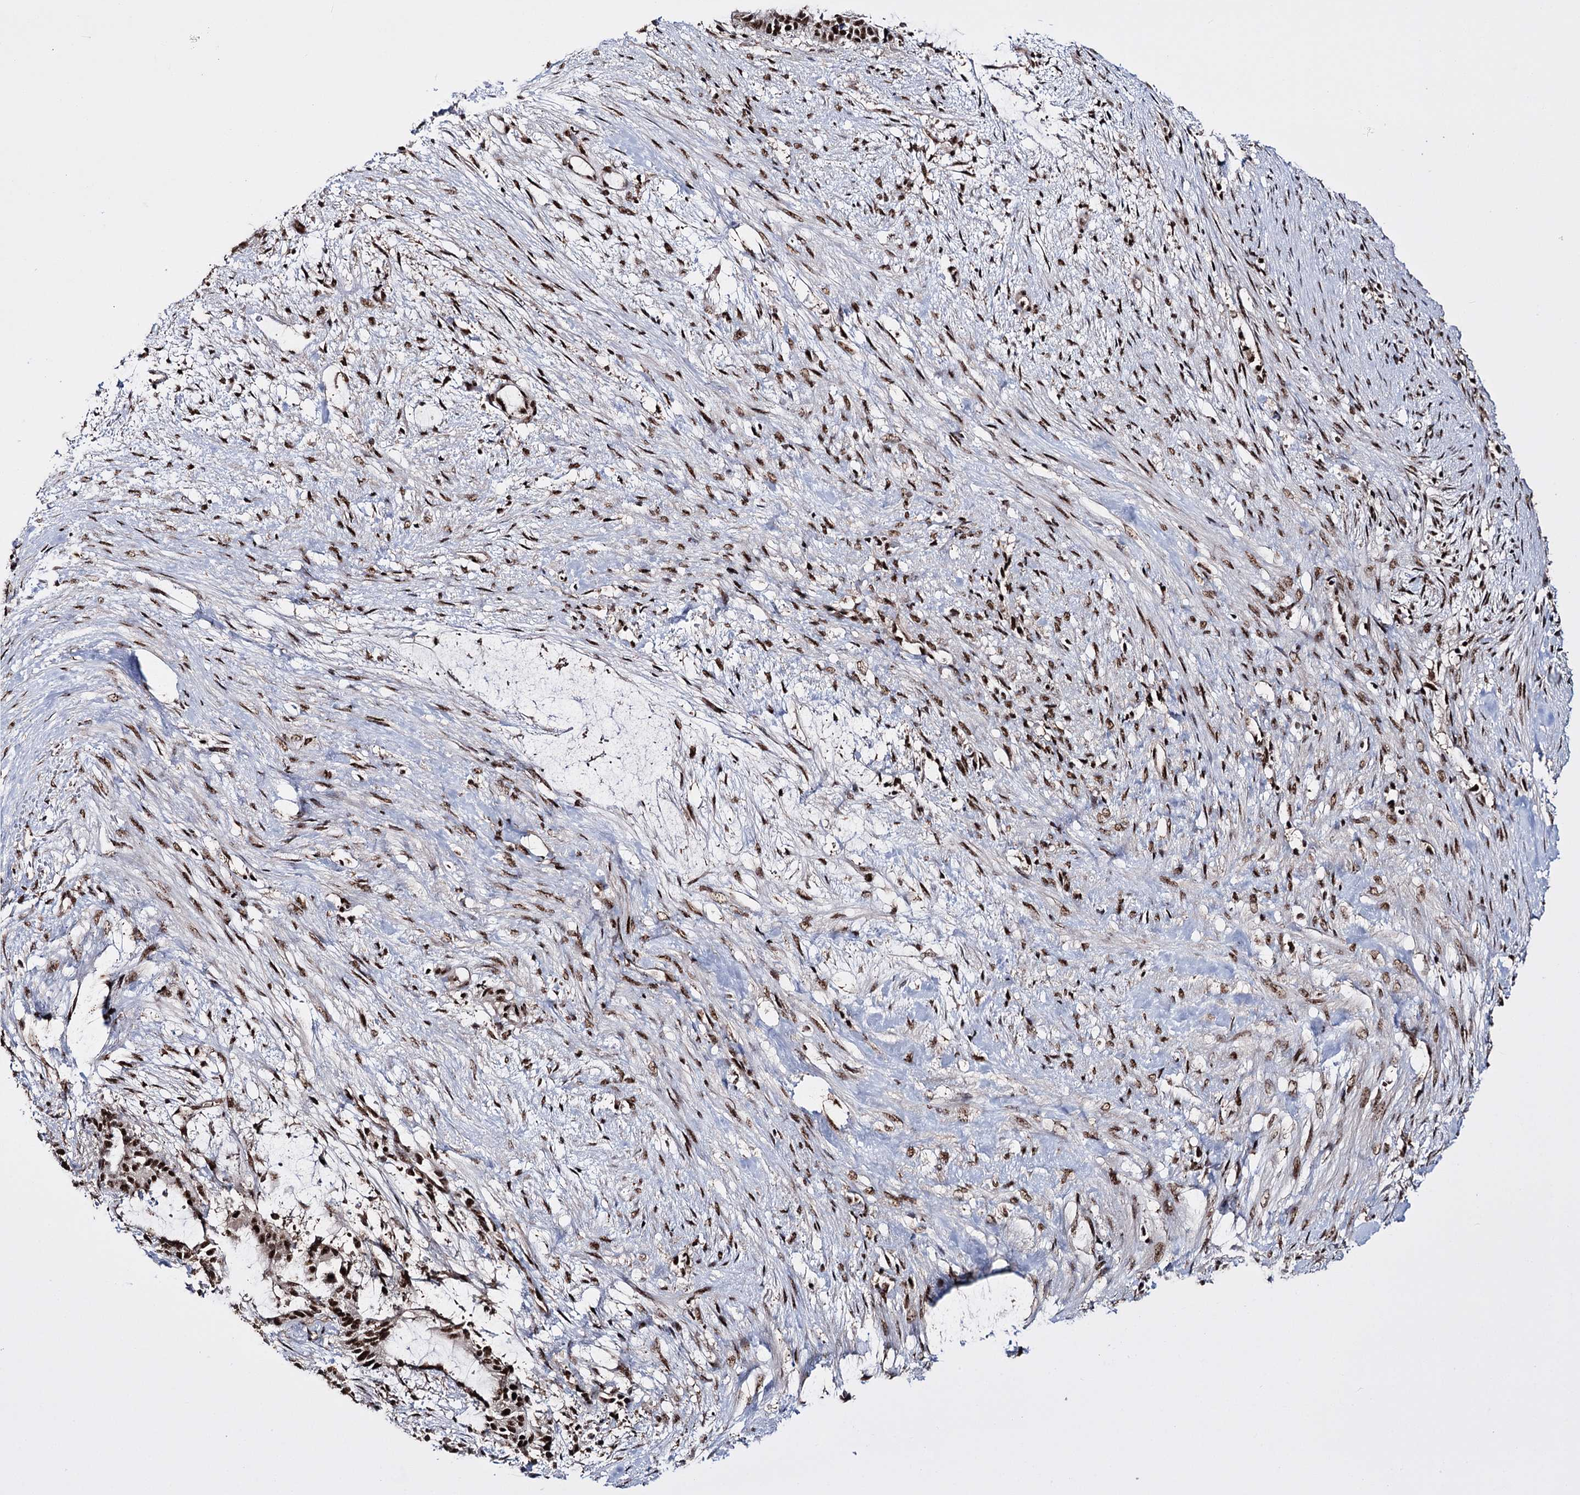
{"staining": {"intensity": "strong", "quantity": ">75%", "location": "nuclear"}, "tissue": "liver cancer", "cell_type": "Tumor cells", "image_type": "cancer", "snomed": [{"axis": "morphology", "description": "Normal tissue, NOS"}, {"axis": "morphology", "description": "Cholangiocarcinoma"}, {"axis": "topography", "description": "Liver"}, {"axis": "topography", "description": "Peripheral nerve tissue"}], "caption": "Liver cholangiocarcinoma stained with a protein marker exhibits strong staining in tumor cells.", "gene": "PRPF40A", "patient": {"sex": "female", "age": 73}}